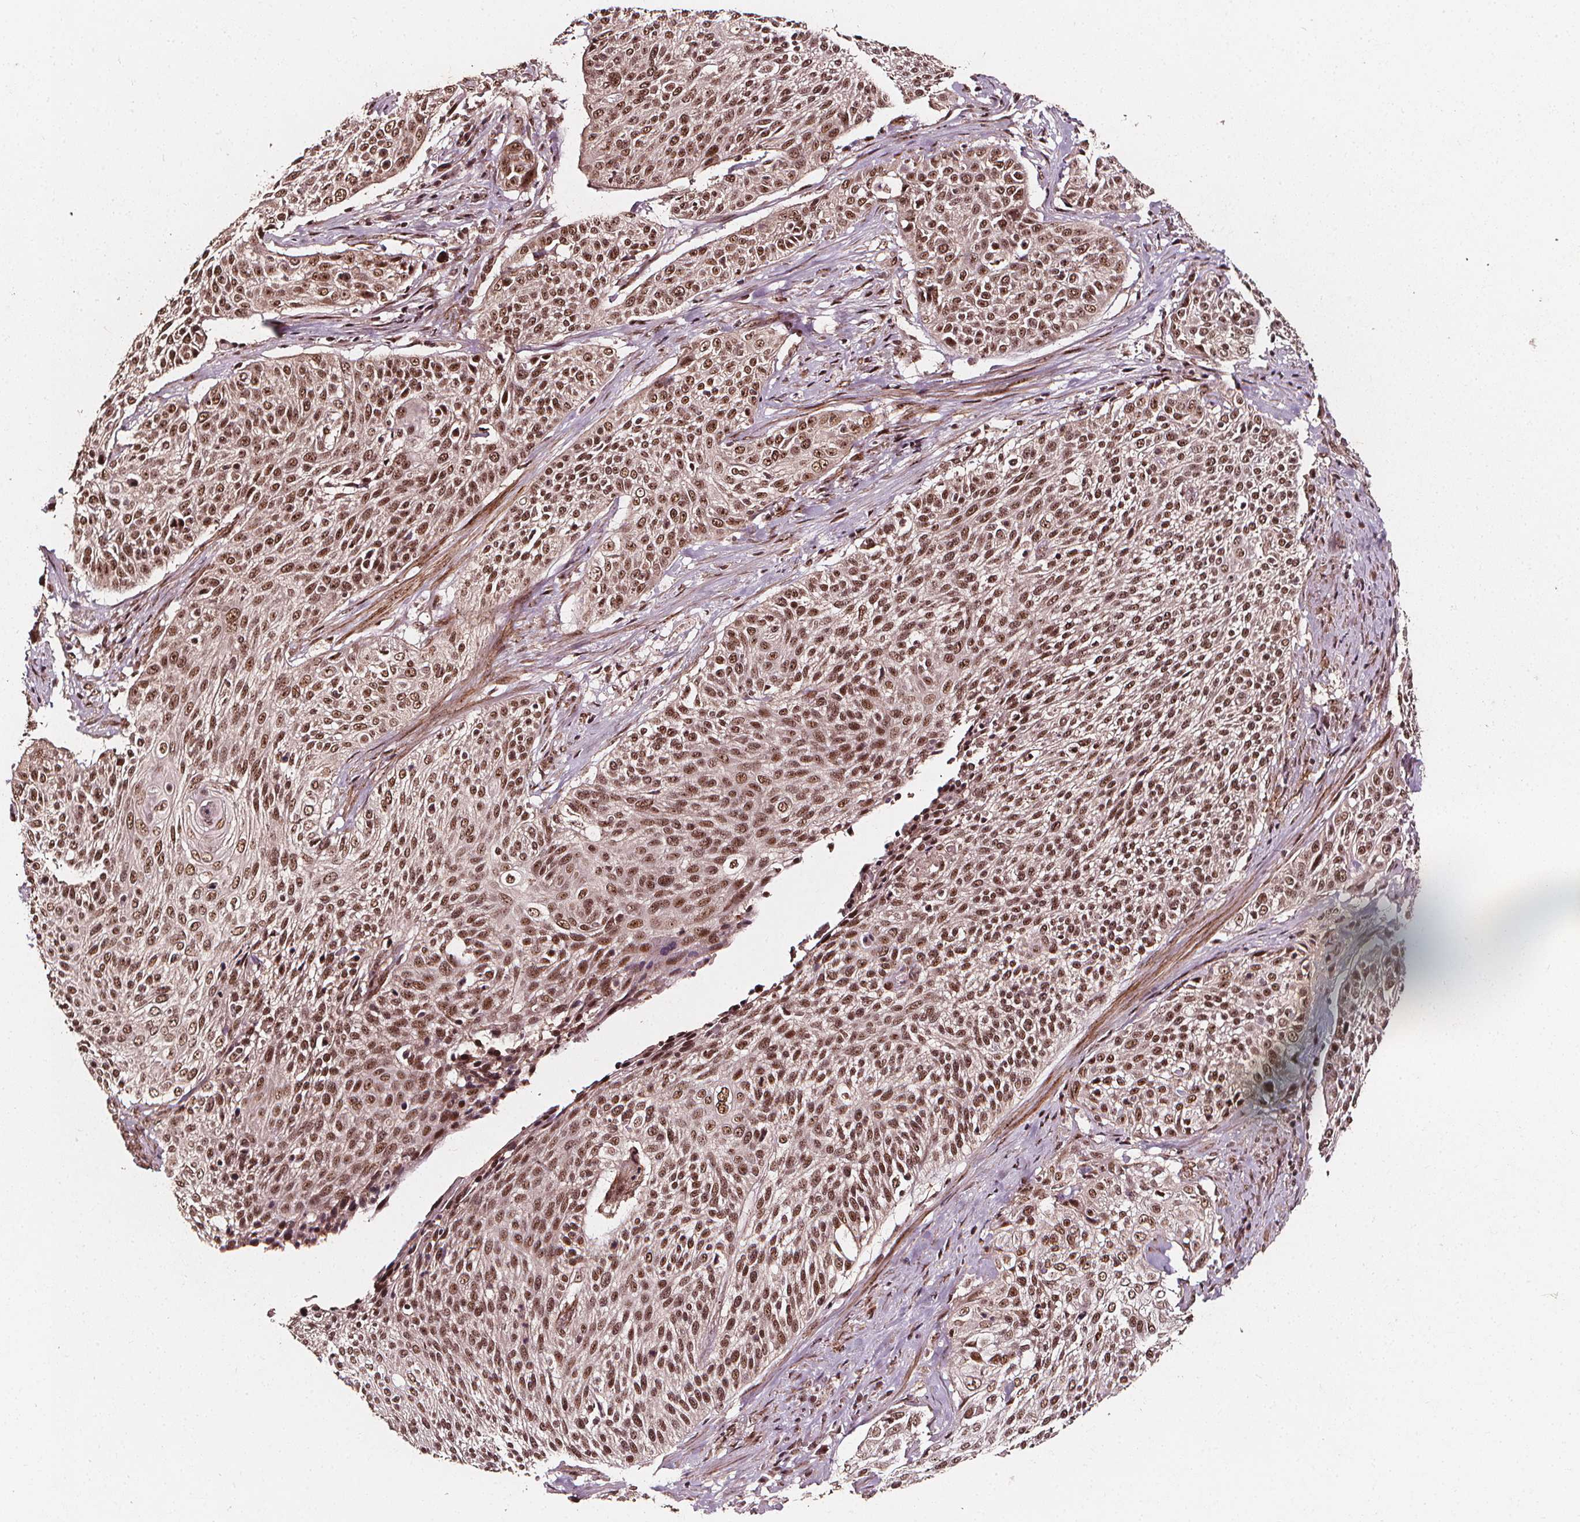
{"staining": {"intensity": "moderate", "quantity": ">75%", "location": "nuclear"}, "tissue": "cervical cancer", "cell_type": "Tumor cells", "image_type": "cancer", "snomed": [{"axis": "morphology", "description": "Squamous cell carcinoma, NOS"}, {"axis": "topography", "description": "Cervix"}], "caption": "Immunohistochemistry (IHC) (DAB) staining of squamous cell carcinoma (cervical) exhibits moderate nuclear protein staining in about >75% of tumor cells.", "gene": "EXOSC9", "patient": {"sex": "female", "age": 31}}